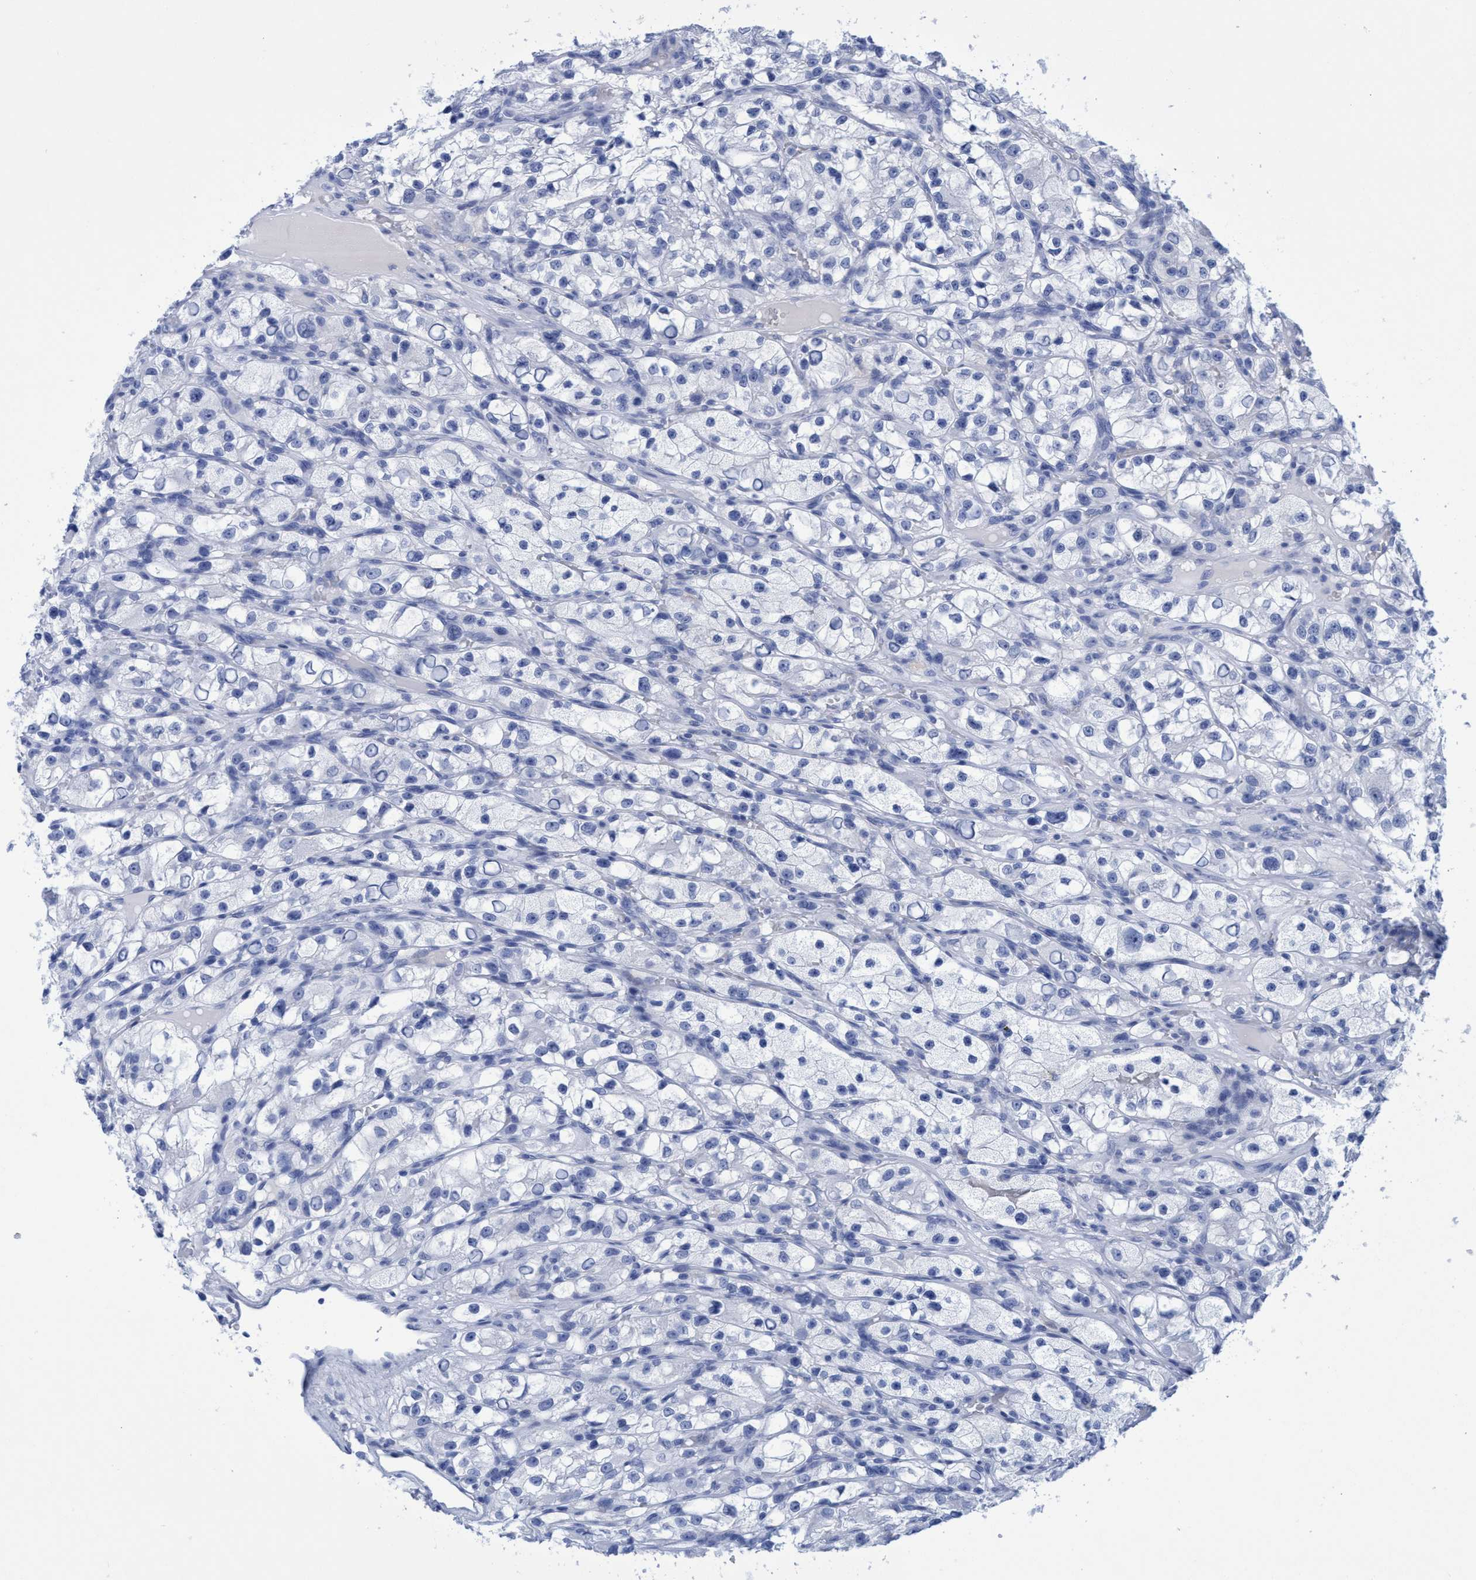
{"staining": {"intensity": "negative", "quantity": "none", "location": "none"}, "tissue": "renal cancer", "cell_type": "Tumor cells", "image_type": "cancer", "snomed": [{"axis": "morphology", "description": "Adenocarcinoma, NOS"}, {"axis": "topography", "description": "Kidney"}], "caption": "Renal cancer (adenocarcinoma) was stained to show a protein in brown. There is no significant positivity in tumor cells.", "gene": "INSL6", "patient": {"sex": "female", "age": 57}}